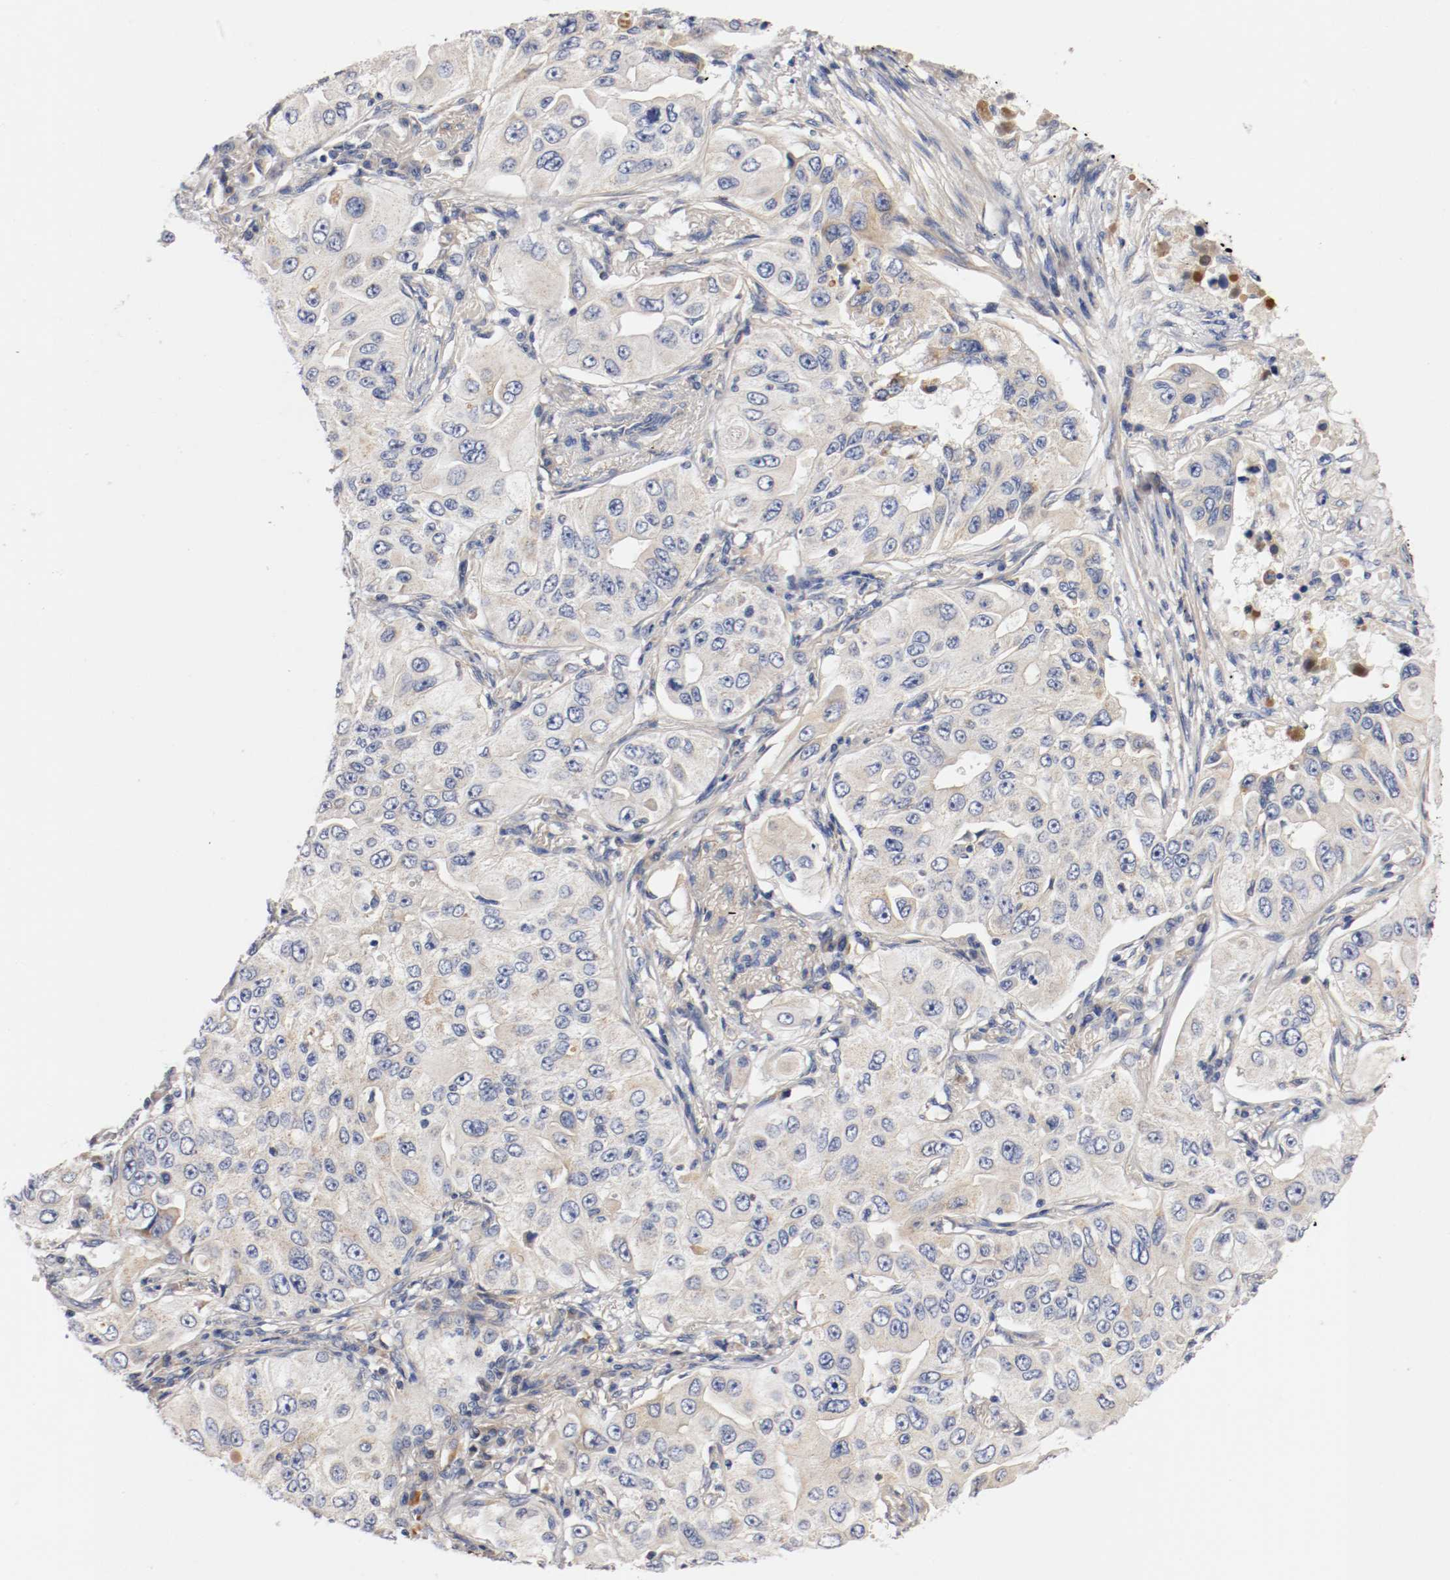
{"staining": {"intensity": "negative", "quantity": "none", "location": "none"}, "tissue": "lung cancer", "cell_type": "Tumor cells", "image_type": "cancer", "snomed": [{"axis": "morphology", "description": "Adenocarcinoma, NOS"}, {"axis": "topography", "description": "Lung"}], "caption": "There is no significant staining in tumor cells of lung cancer (adenocarcinoma).", "gene": "PCSK6", "patient": {"sex": "male", "age": 84}}